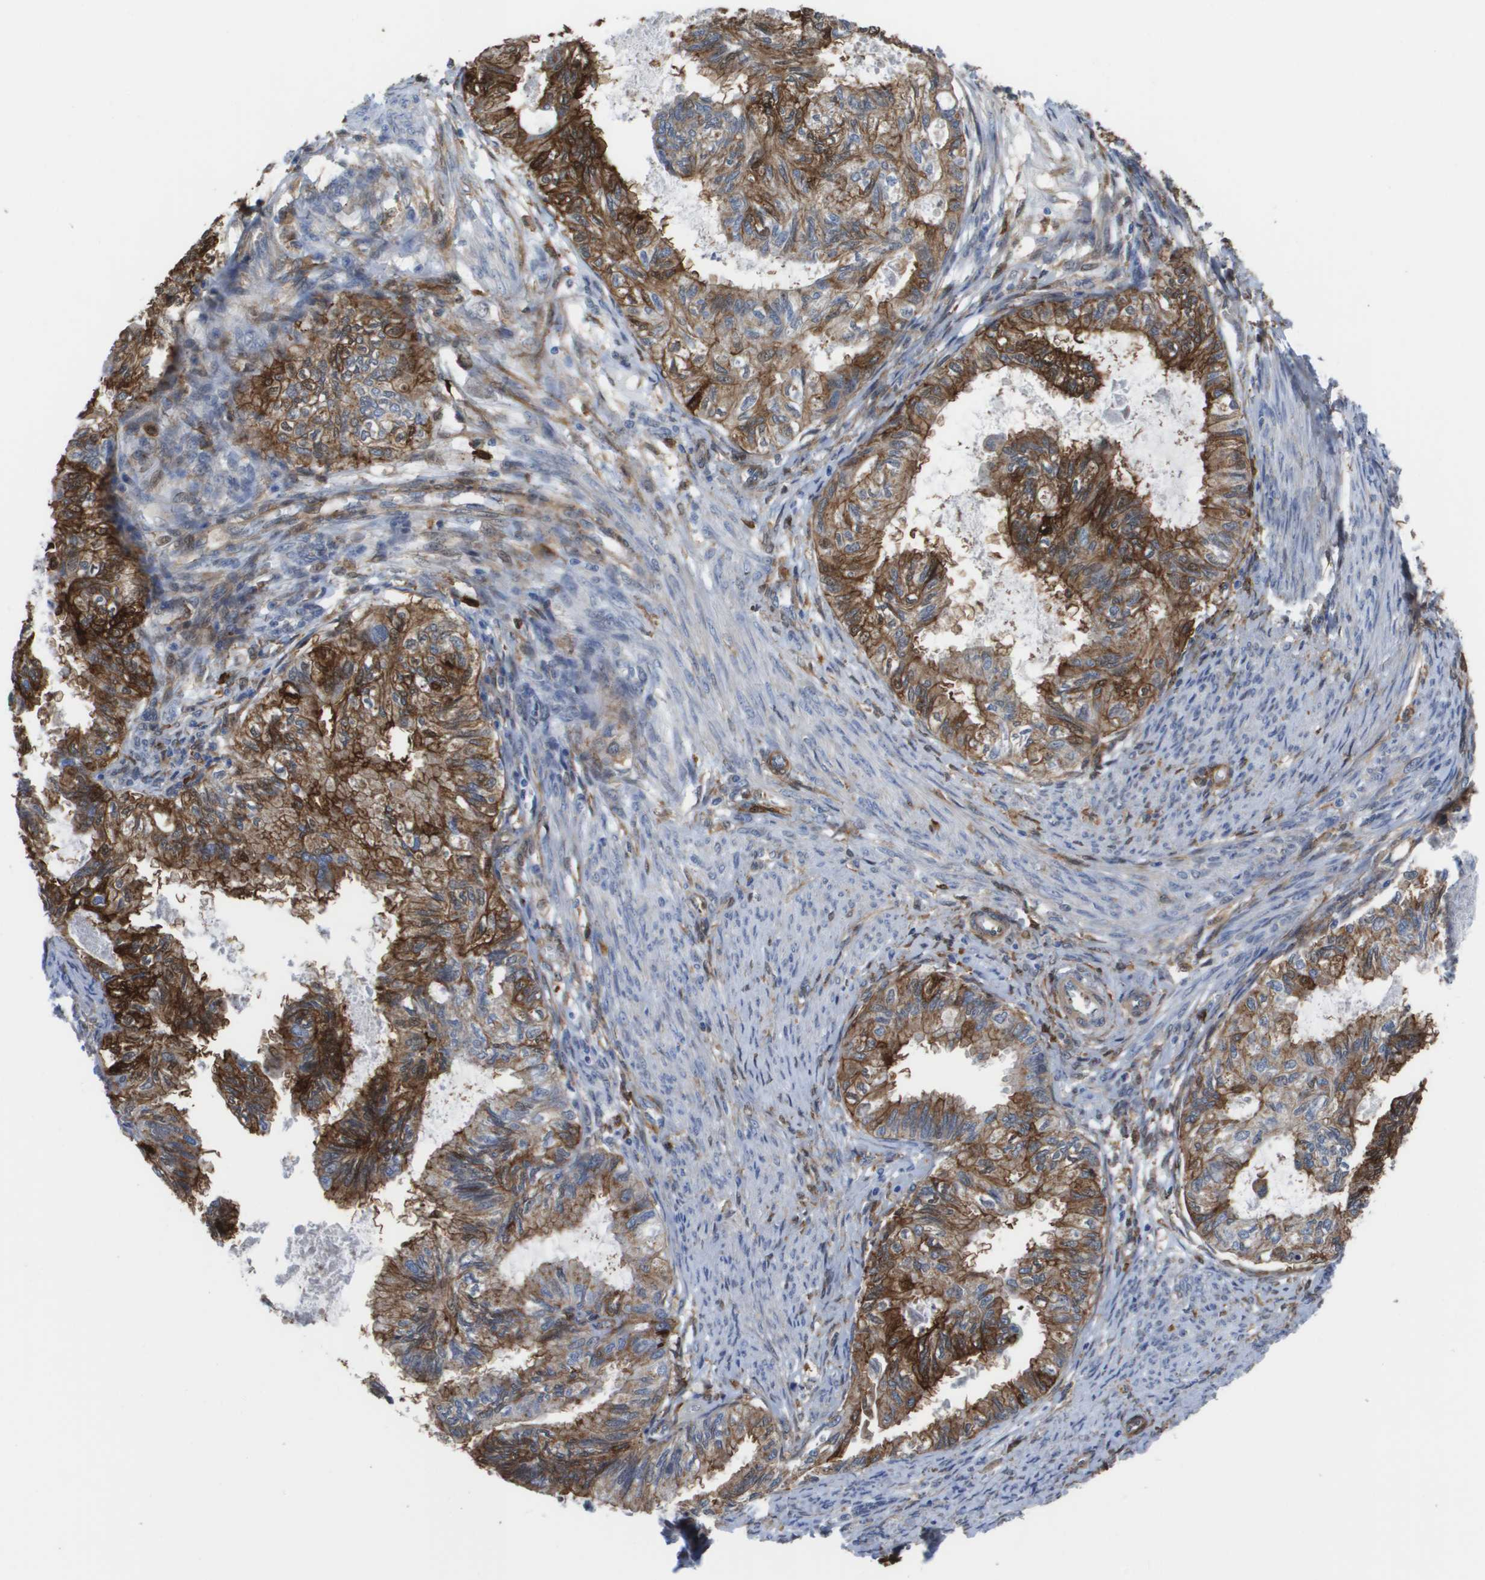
{"staining": {"intensity": "strong", "quantity": ">75%", "location": "cytoplasmic/membranous"}, "tissue": "cervical cancer", "cell_type": "Tumor cells", "image_type": "cancer", "snomed": [{"axis": "morphology", "description": "Normal tissue, NOS"}, {"axis": "morphology", "description": "Adenocarcinoma, NOS"}, {"axis": "topography", "description": "Cervix"}, {"axis": "topography", "description": "Endometrium"}], "caption": "This micrograph shows immunohistochemistry staining of human cervical adenocarcinoma, with high strong cytoplasmic/membranous staining in approximately >75% of tumor cells.", "gene": "SLC37A2", "patient": {"sex": "female", "age": 86}}